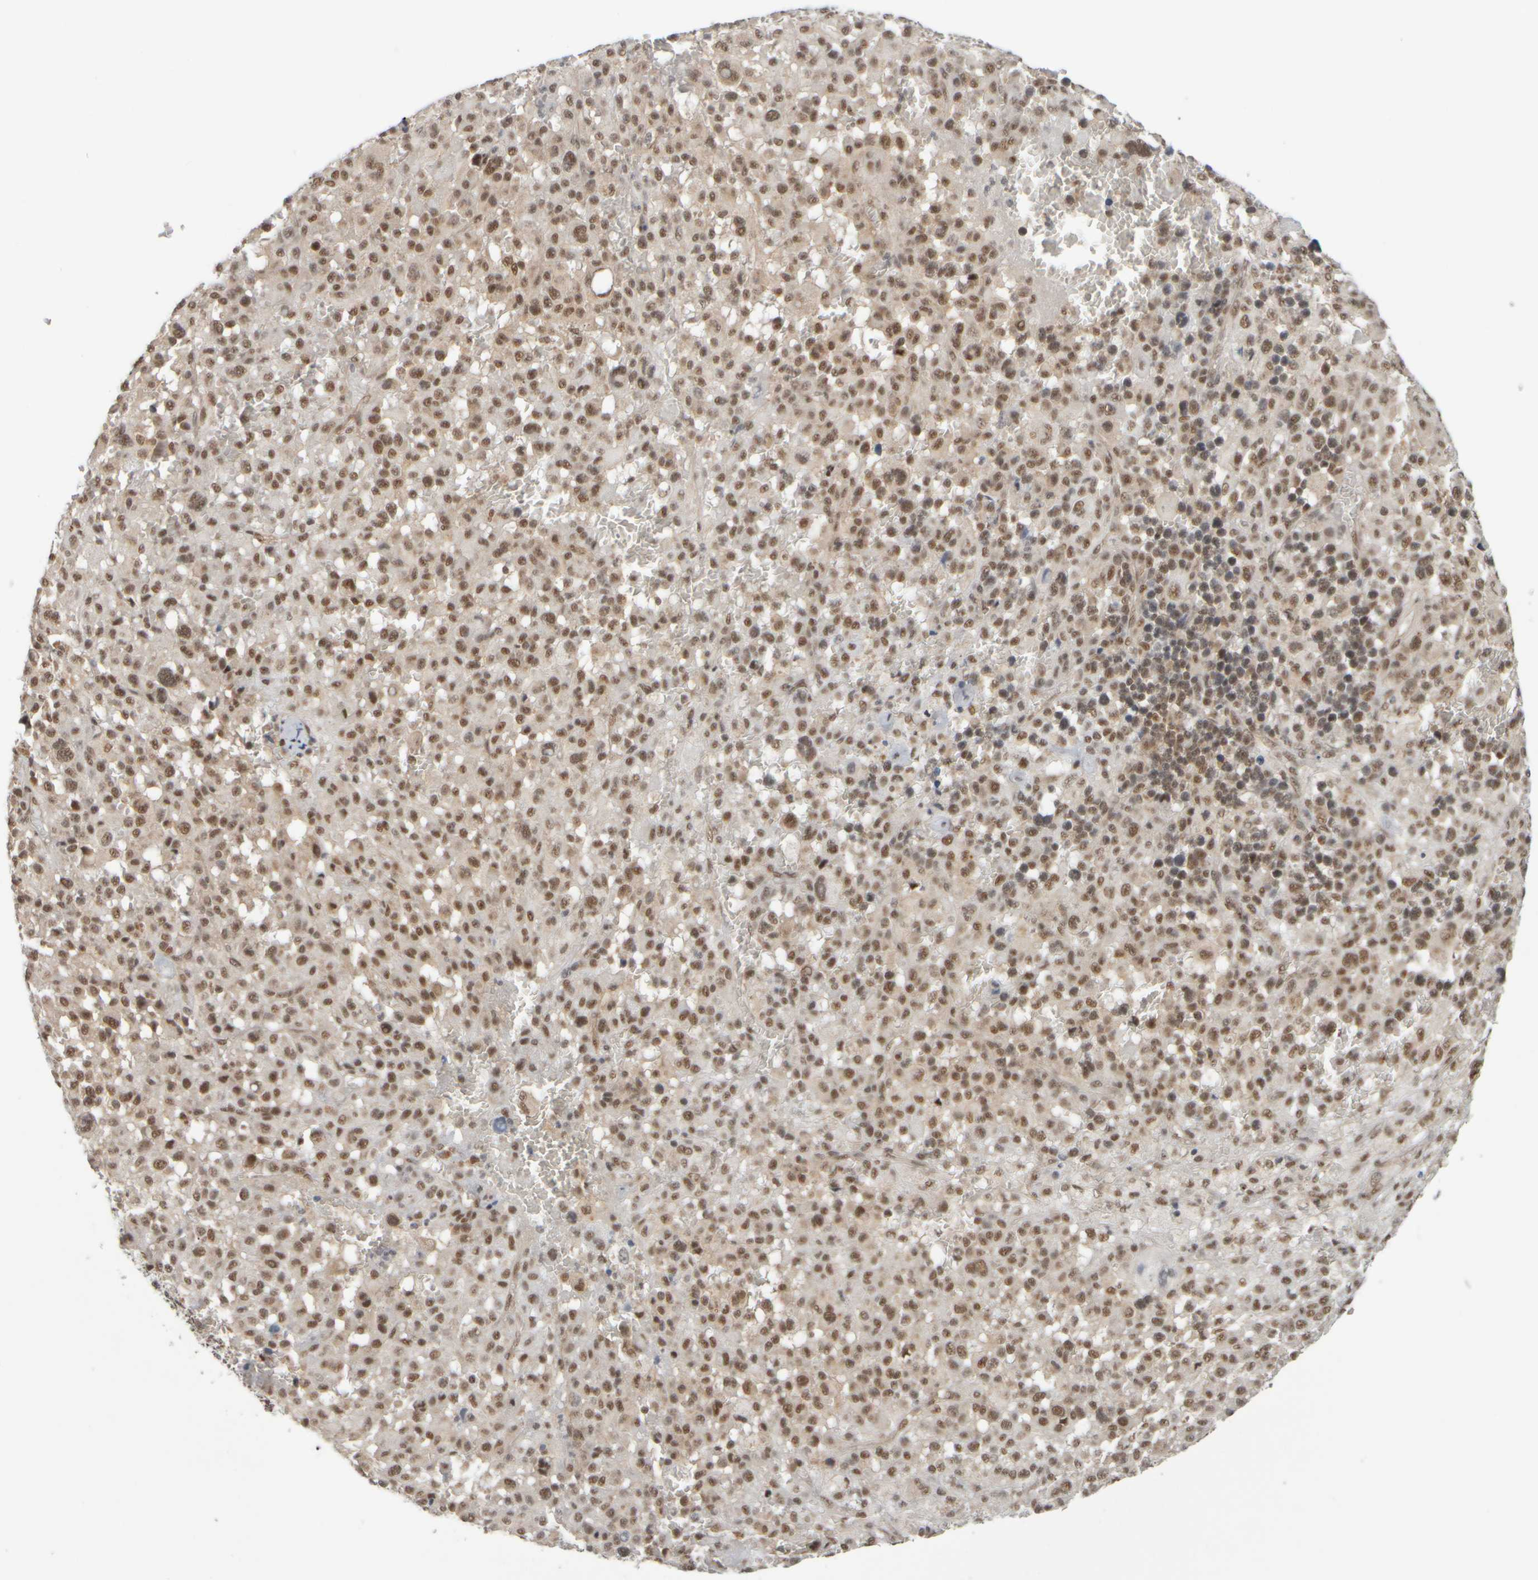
{"staining": {"intensity": "moderate", "quantity": ">75%", "location": "nuclear"}, "tissue": "melanoma", "cell_type": "Tumor cells", "image_type": "cancer", "snomed": [{"axis": "morphology", "description": "Malignant melanoma, Metastatic site"}, {"axis": "topography", "description": "Skin"}], "caption": "IHC micrograph of human melanoma stained for a protein (brown), which displays medium levels of moderate nuclear positivity in approximately >75% of tumor cells.", "gene": "SYNRG", "patient": {"sex": "female", "age": 74}}